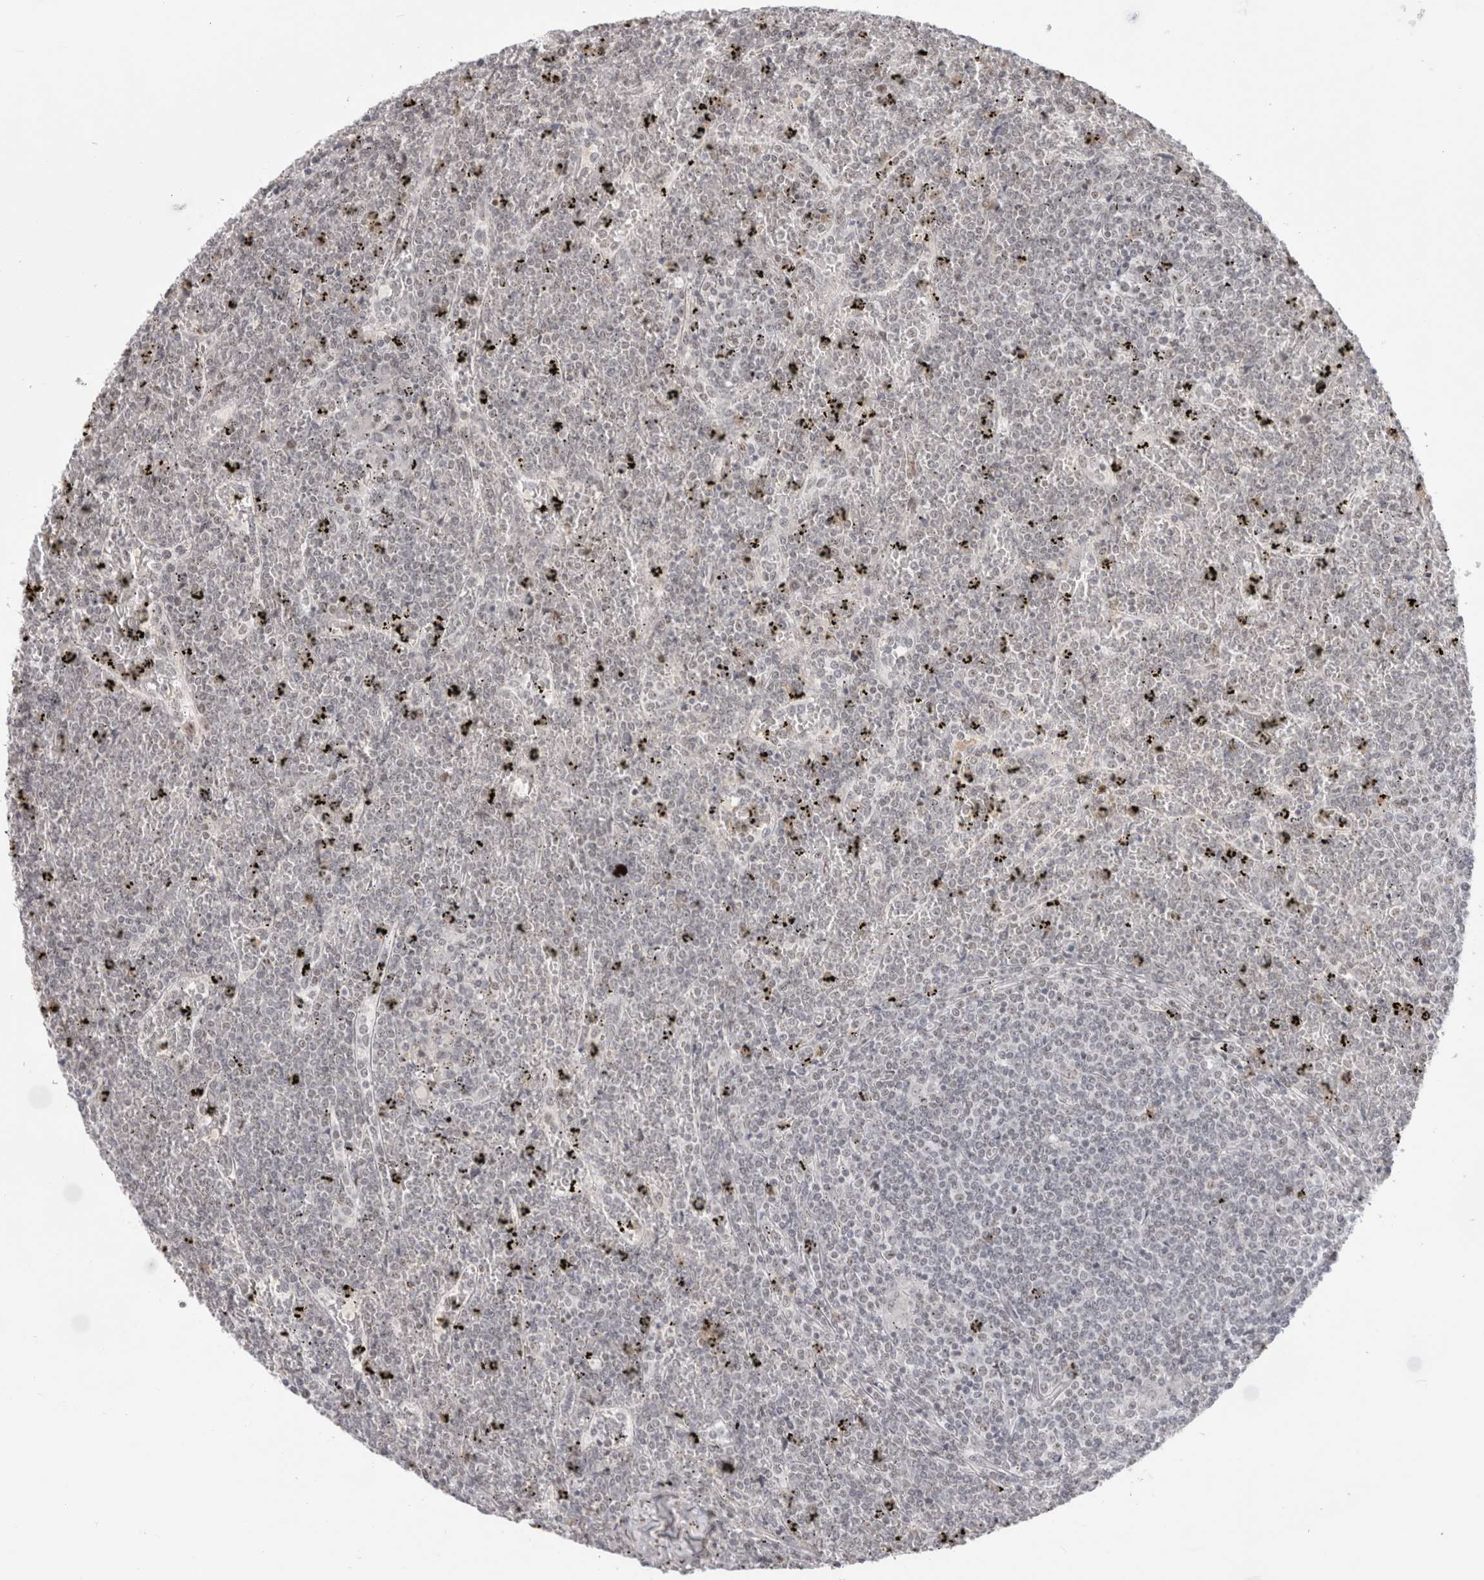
{"staining": {"intensity": "negative", "quantity": "none", "location": "none"}, "tissue": "lymphoma", "cell_type": "Tumor cells", "image_type": "cancer", "snomed": [{"axis": "morphology", "description": "Malignant lymphoma, non-Hodgkin's type, Low grade"}, {"axis": "topography", "description": "Spleen"}], "caption": "There is no significant staining in tumor cells of malignant lymphoma, non-Hodgkin's type (low-grade). (DAB (3,3'-diaminobenzidine) immunohistochemistry (IHC) with hematoxylin counter stain).", "gene": "SENP6", "patient": {"sex": "female", "age": 19}}